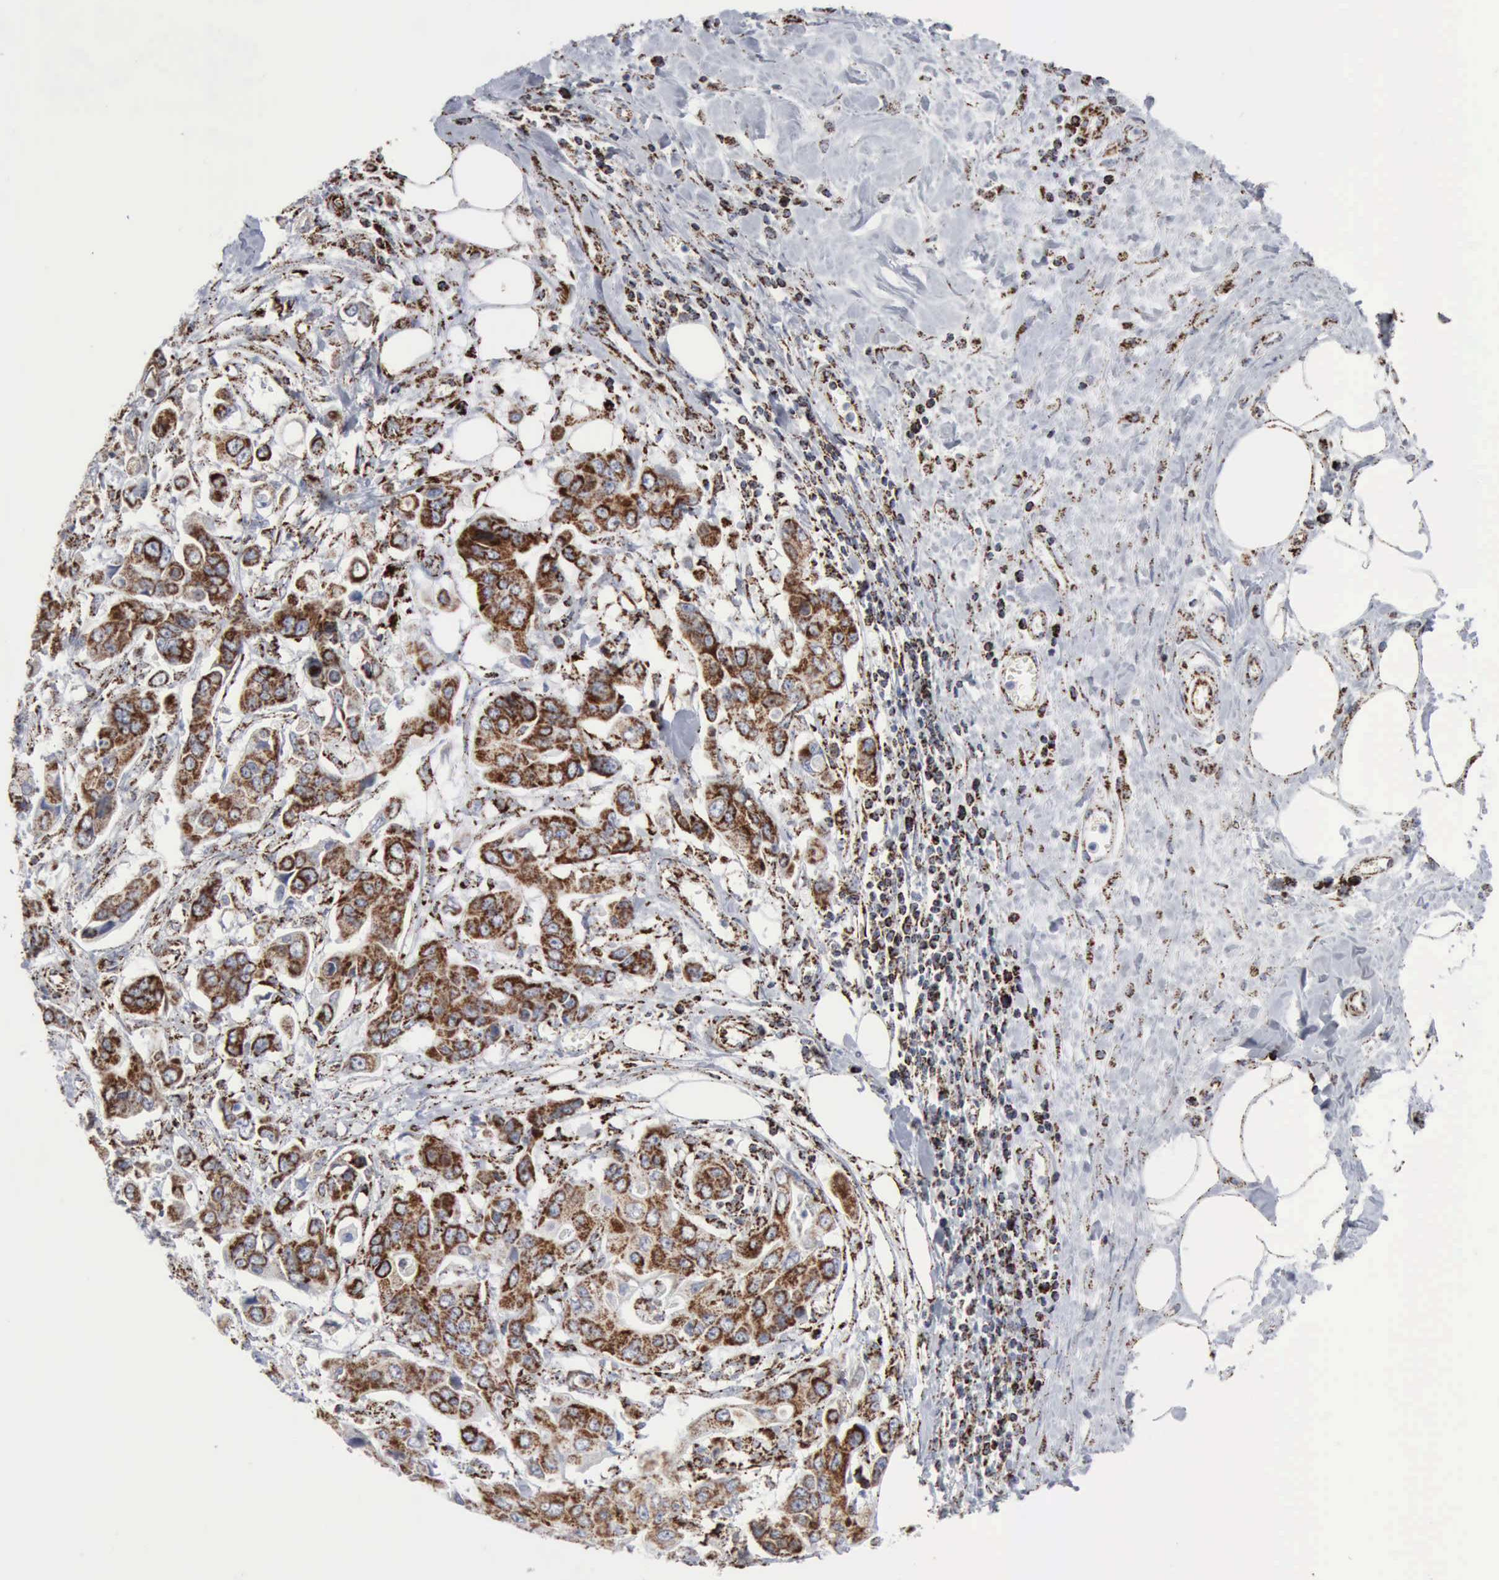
{"staining": {"intensity": "strong", "quantity": ">75%", "location": "cytoplasmic/membranous"}, "tissue": "stomach cancer", "cell_type": "Tumor cells", "image_type": "cancer", "snomed": [{"axis": "morphology", "description": "Adenocarcinoma, NOS"}, {"axis": "topography", "description": "Stomach, upper"}], "caption": "DAB (3,3'-diaminobenzidine) immunohistochemical staining of stomach adenocarcinoma reveals strong cytoplasmic/membranous protein positivity in approximately >75% of tumor cells.", "gene": "ACO2", "patient": {"sex": "male", "age": 80}}